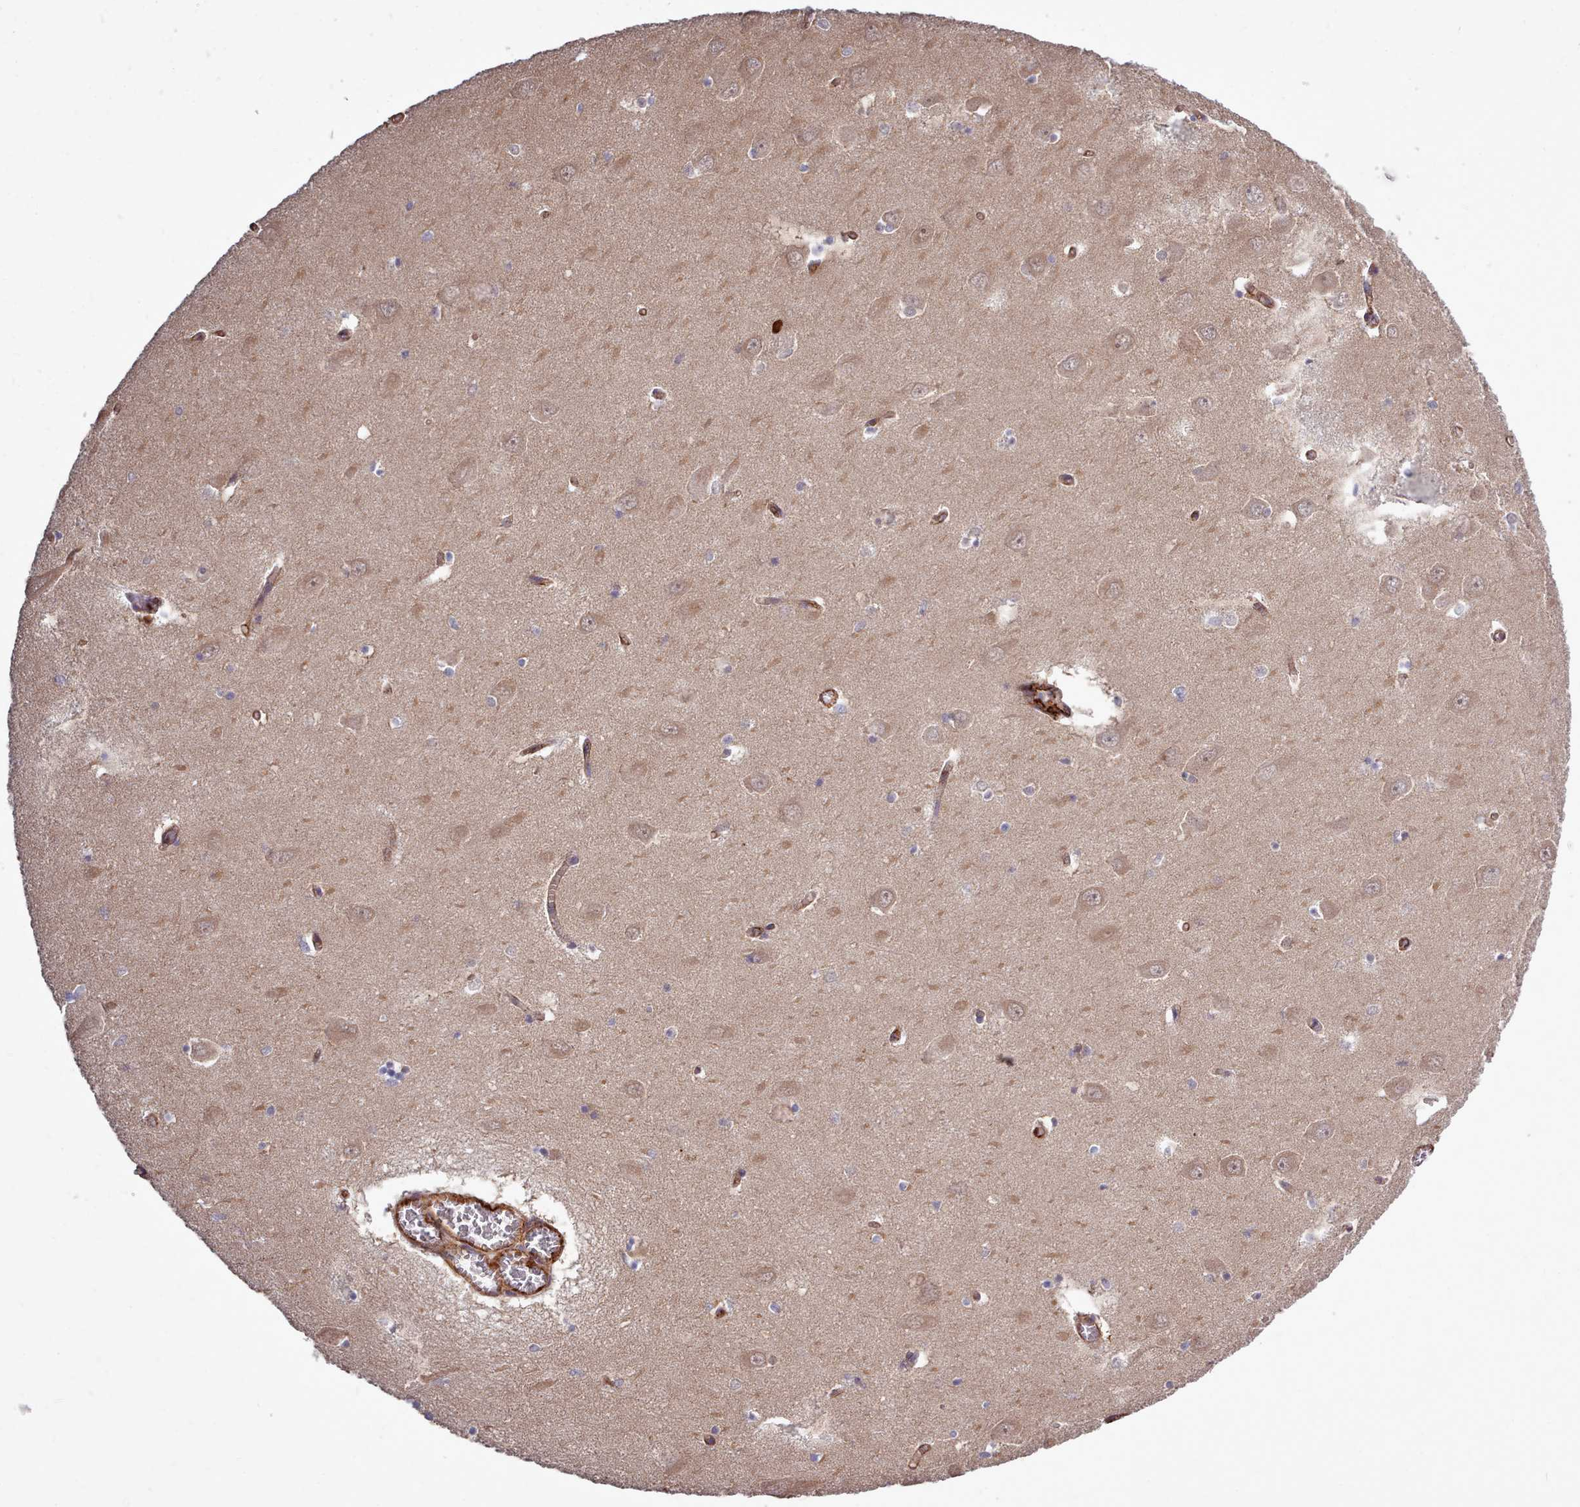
{"staining": {"intensity": "negative", "quantity": "none", "location": "none"}, "tissue": "hippocampus", "cell_type": "Glial cells", "image_type": "normal", "snomed": [{"axis": "morphology", "description": "Normal tissue, NOS"}, {"axis": "topography", "description": "Hippocampus"}], "caption": "Immunohistochemistry (IHC) histopathology image of normal human hippocampus stained for a protein (brown), which displays no staining in glial cells. (Stains: DAB immunohistochemistry (IHC) with hematoxylin counter stain, Microscopy: brightfield microscopy at high magnification).", "gene": "STUB1", "patient": {"sex": "male", "age": 70}}